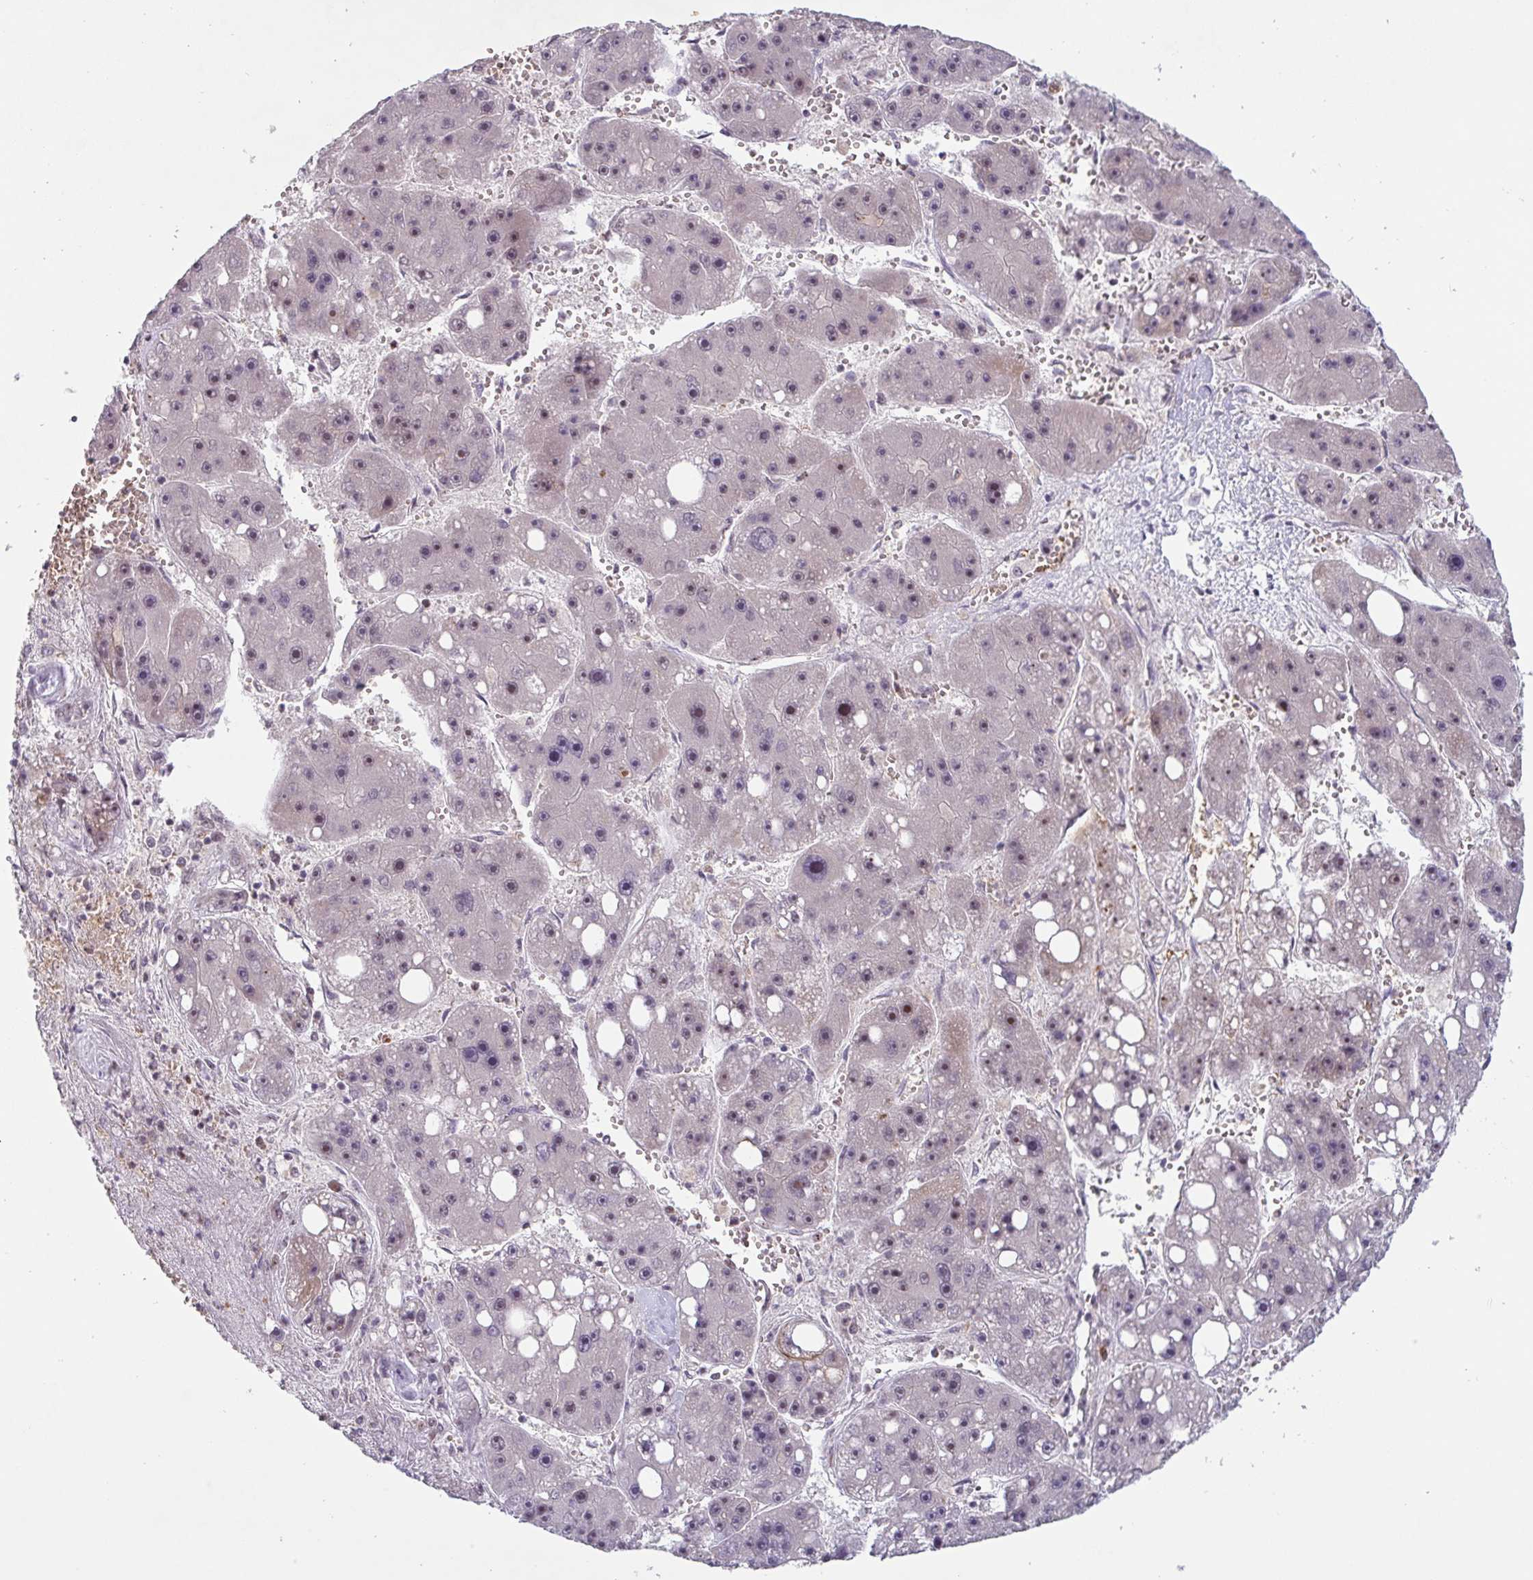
{"staining": {"intensity": "weak", "quantity": "25%-75%", "location": "nuclear"}, "tissue": "liver cancer", "cell_type": "Tumor cells", "image_type": "cancer", "snomed": [{"axis": "morphology", "description": "Carcinoma, Hepatocellular, NOS"}, {"axis": "topography", "description": "Liver"}], "caption": "IHC of human liver cancer (hepatocellular carcinoma) exhibits low levels of weak nuclear staining in approximately 25%-75% of tumor cells. (DAB (3,3'-diaminobenzidine) = brown stain, brightfield microscopy at high magnification).", "gene": "NLRP13", "patient": {"sex": "female", "age": 61}}